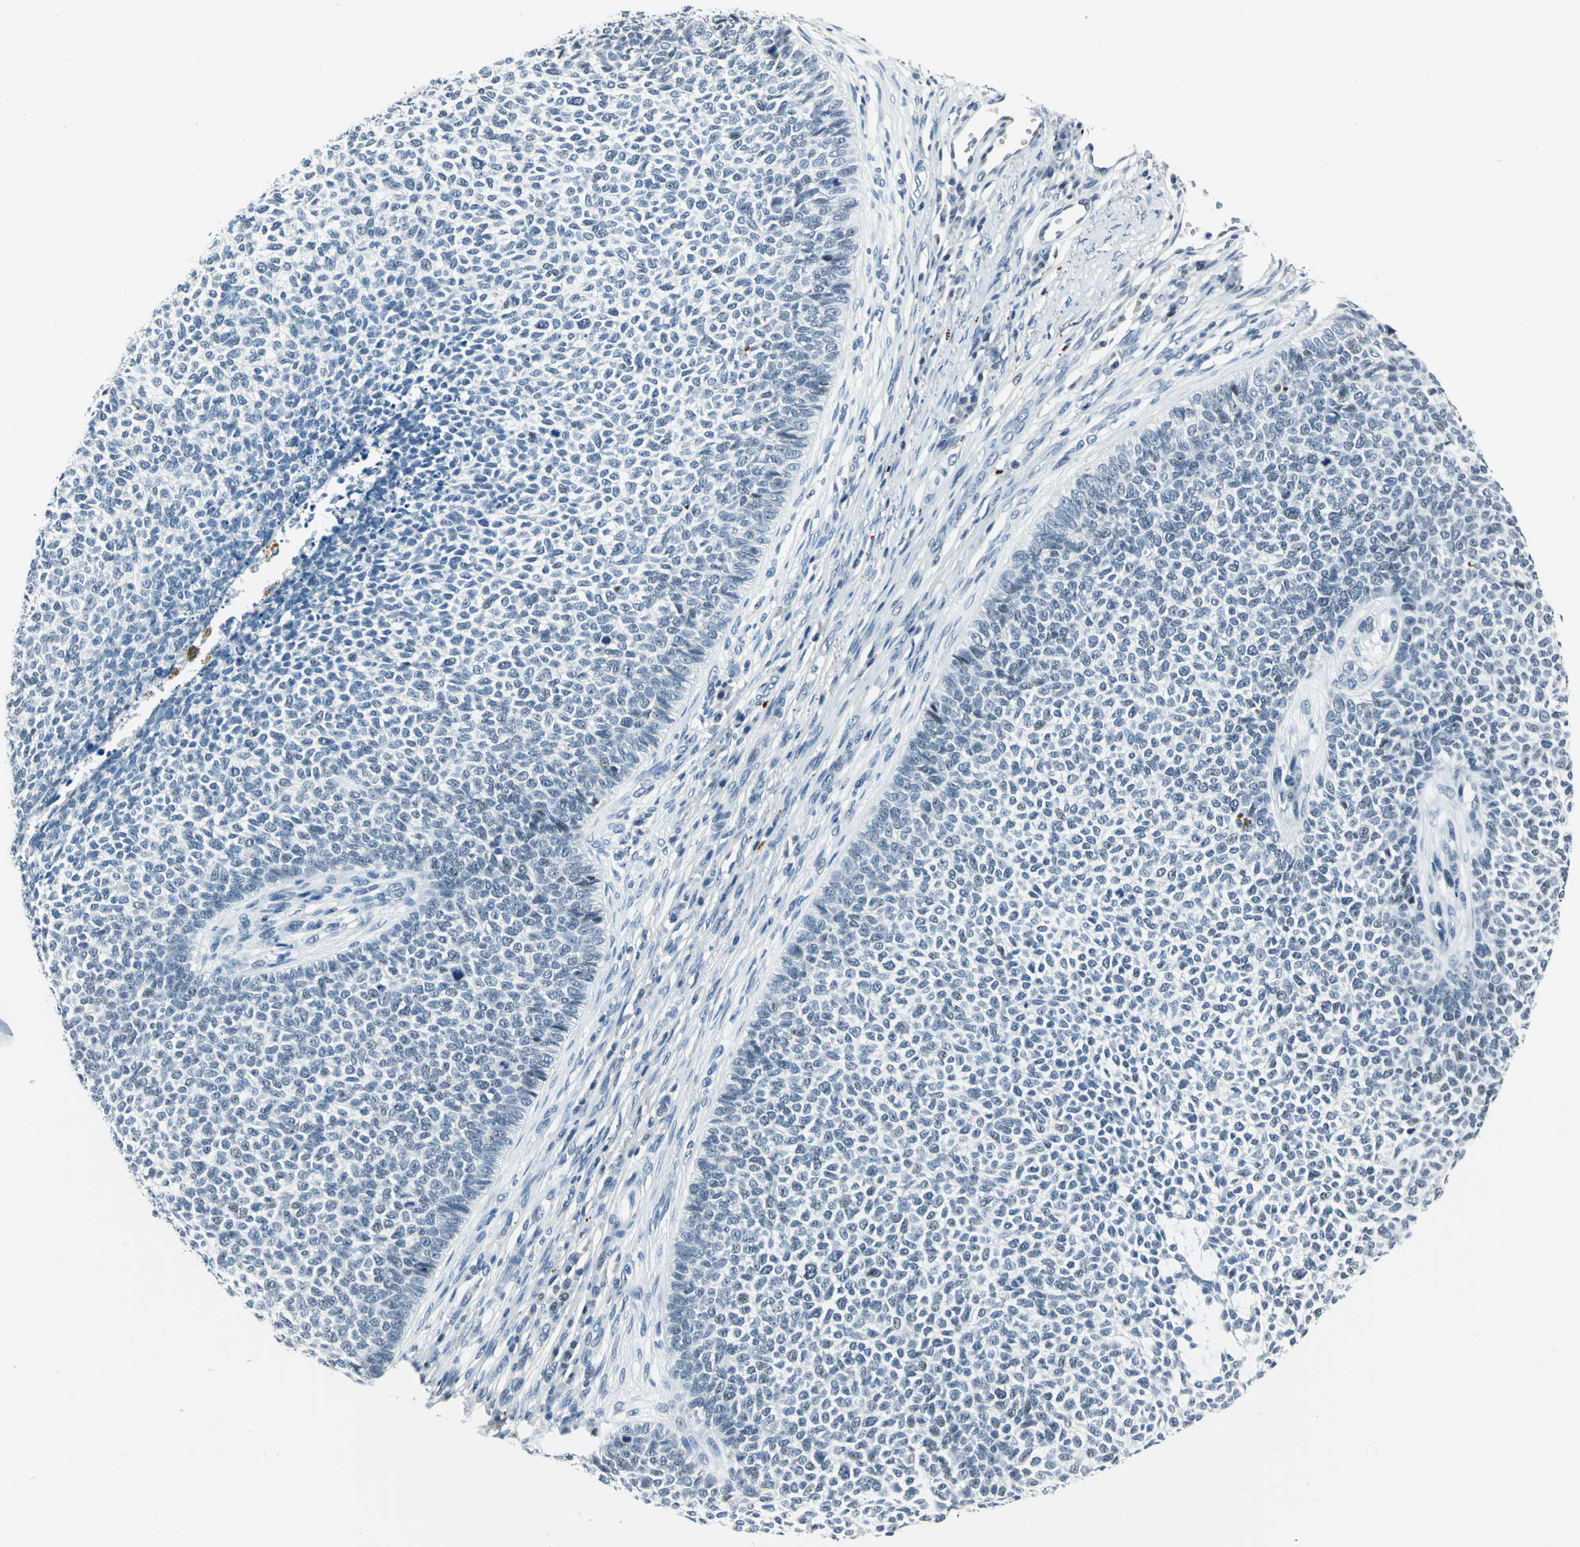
{"staining": {"intensity": "negative", "quantity": "none", "location": "none"}, "tissue": "skin cancer", "cell_type": "Tumor cells", "image_type": "cancer", "snomed": [{"axis": "morphology", "description": "Basal cell carcinoma"}, {"axis": "topography", "description": "Skin"}], "caption": "An immunohistochemistry (IHC) histopathology image of basal cell carcinoma (skin) is shown. There is no staining in tumor cells of basal cell carcinoma (skin).", "gene": "RAD17", "patient": {"sex": "female", "age": 84}}